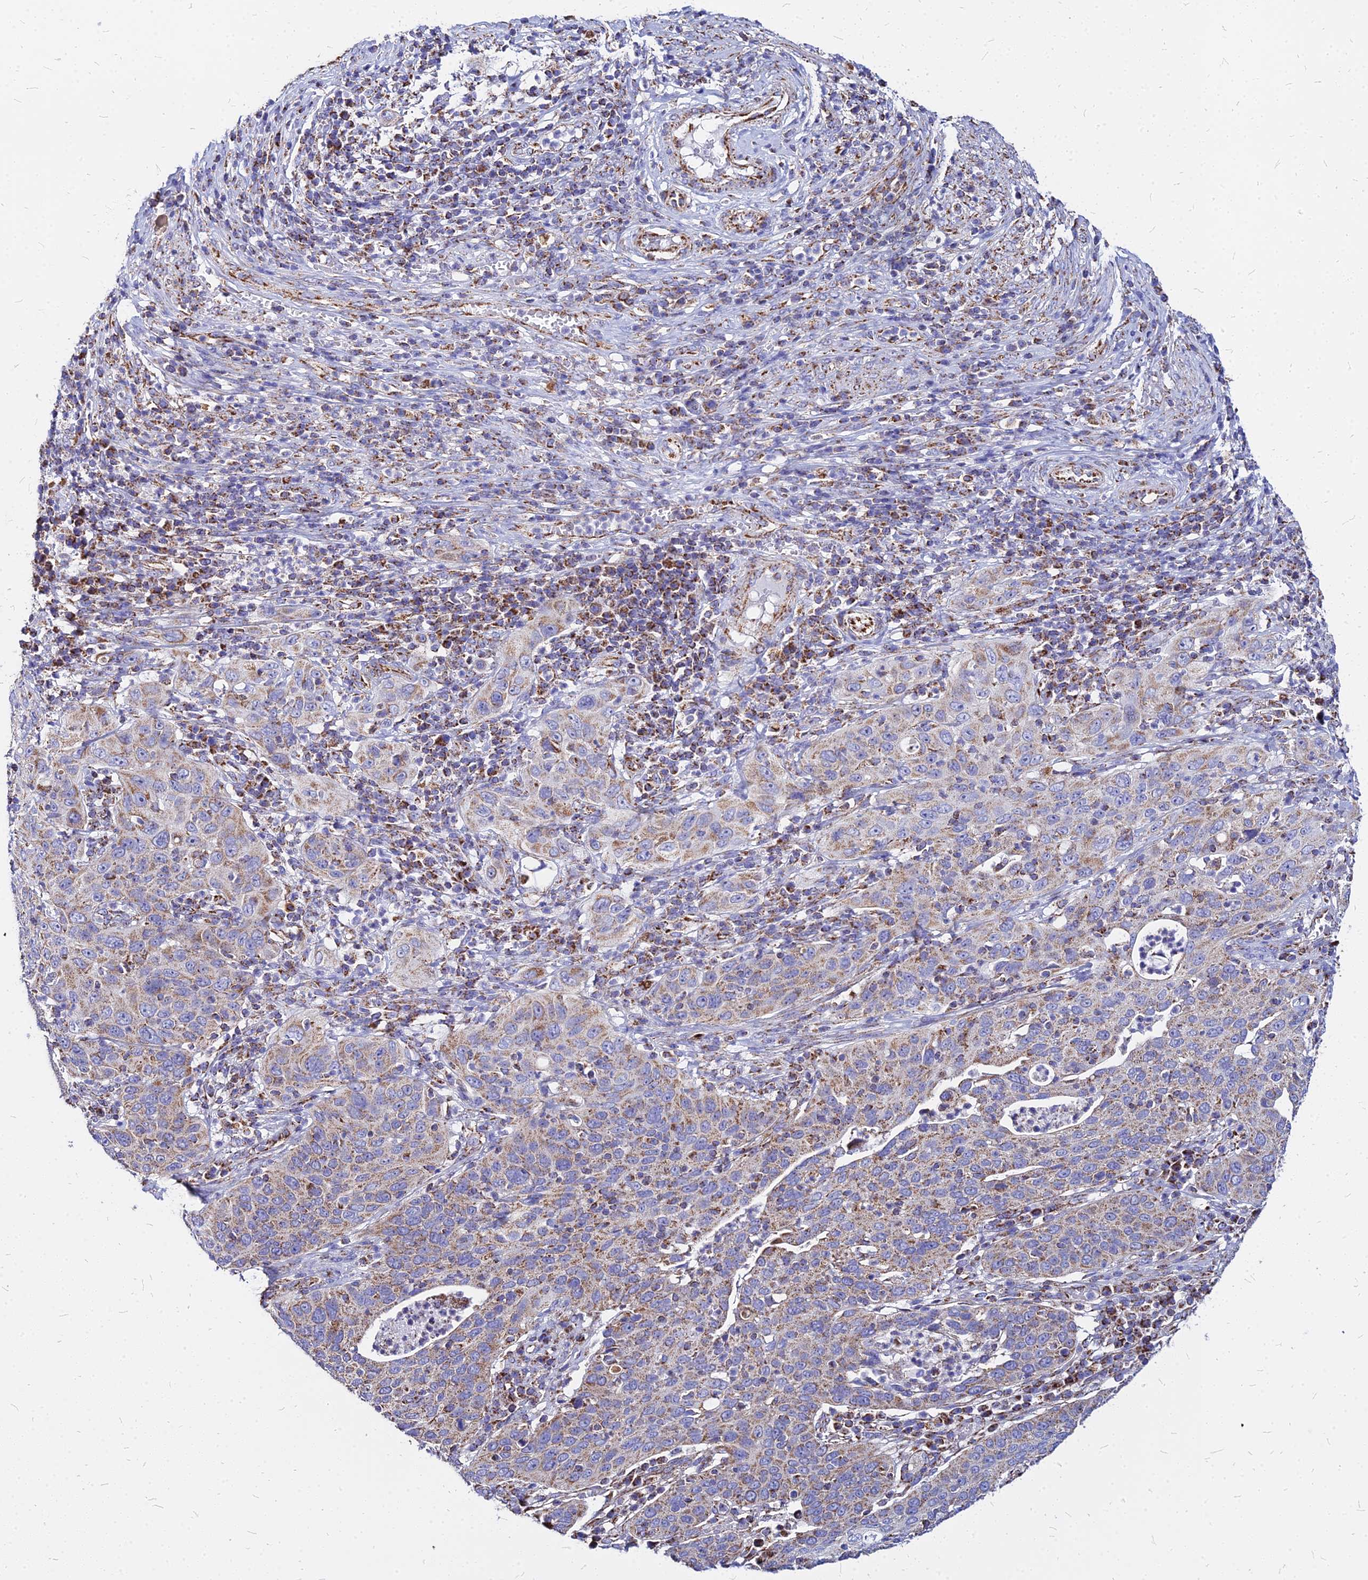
{"staining": {"intensity": "moderate", "quantity": "25%-75%", "location": "cytoplasmic/membranous"}, "tissue": "cervical cancer", "cell_type": "Tumor cells", "image_type": "cancer", "snomed": [{"axis": "morphology", "description": "Squamous cell carcinoma, NOS"}, {"axis": "topography", "description": "Cervix"}], "caption": "Immunohistochemical staining of human cervical cancer (squamous cell carcinoma) shows moderate cytoplasmic/membranous protein staining in approximately 25%-75% of tumor cells.", "gene": "DLD", "patient": {"sex": "female", "age": 36}}